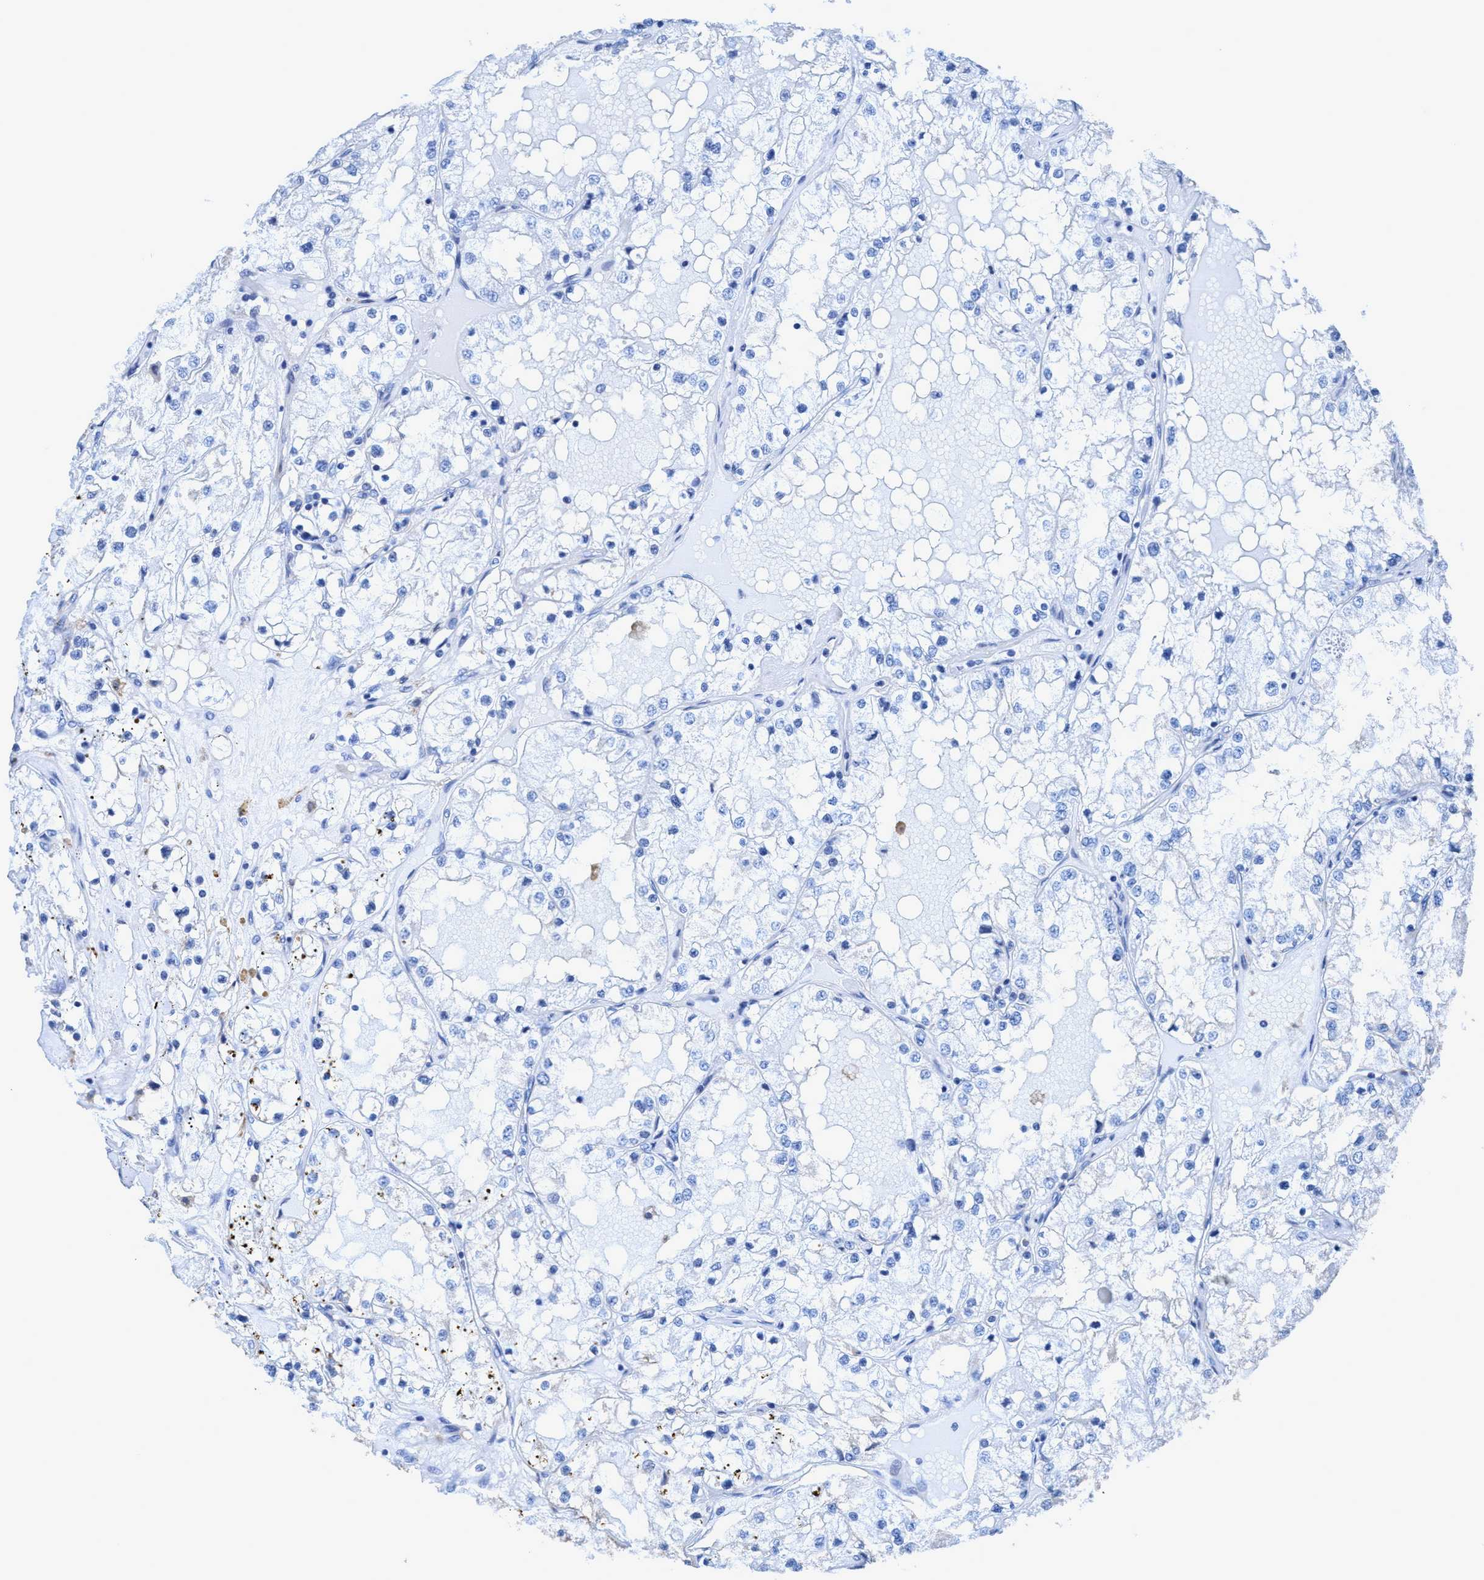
{"staining": {"intensity": "negative", "quantity": "none", "location": "none"}, "tissue": "renal cancer", "cell_type": "Tumor cells", "image_type": "cancer", "snomed": [{"axis": "morphology", "description": "Adenocarcinoma, NOS"}, {"axis": "topography", "description": "Kidney"}], "caption": "This image is of renal cancer stained with immunohistochemistry (IHC) to label a protein in brown with the nuclei are counter-stained blue. There is no expression in tumor cells.", "gene": "DNAI1", "patient": {"sex": "male", "age": 68}}